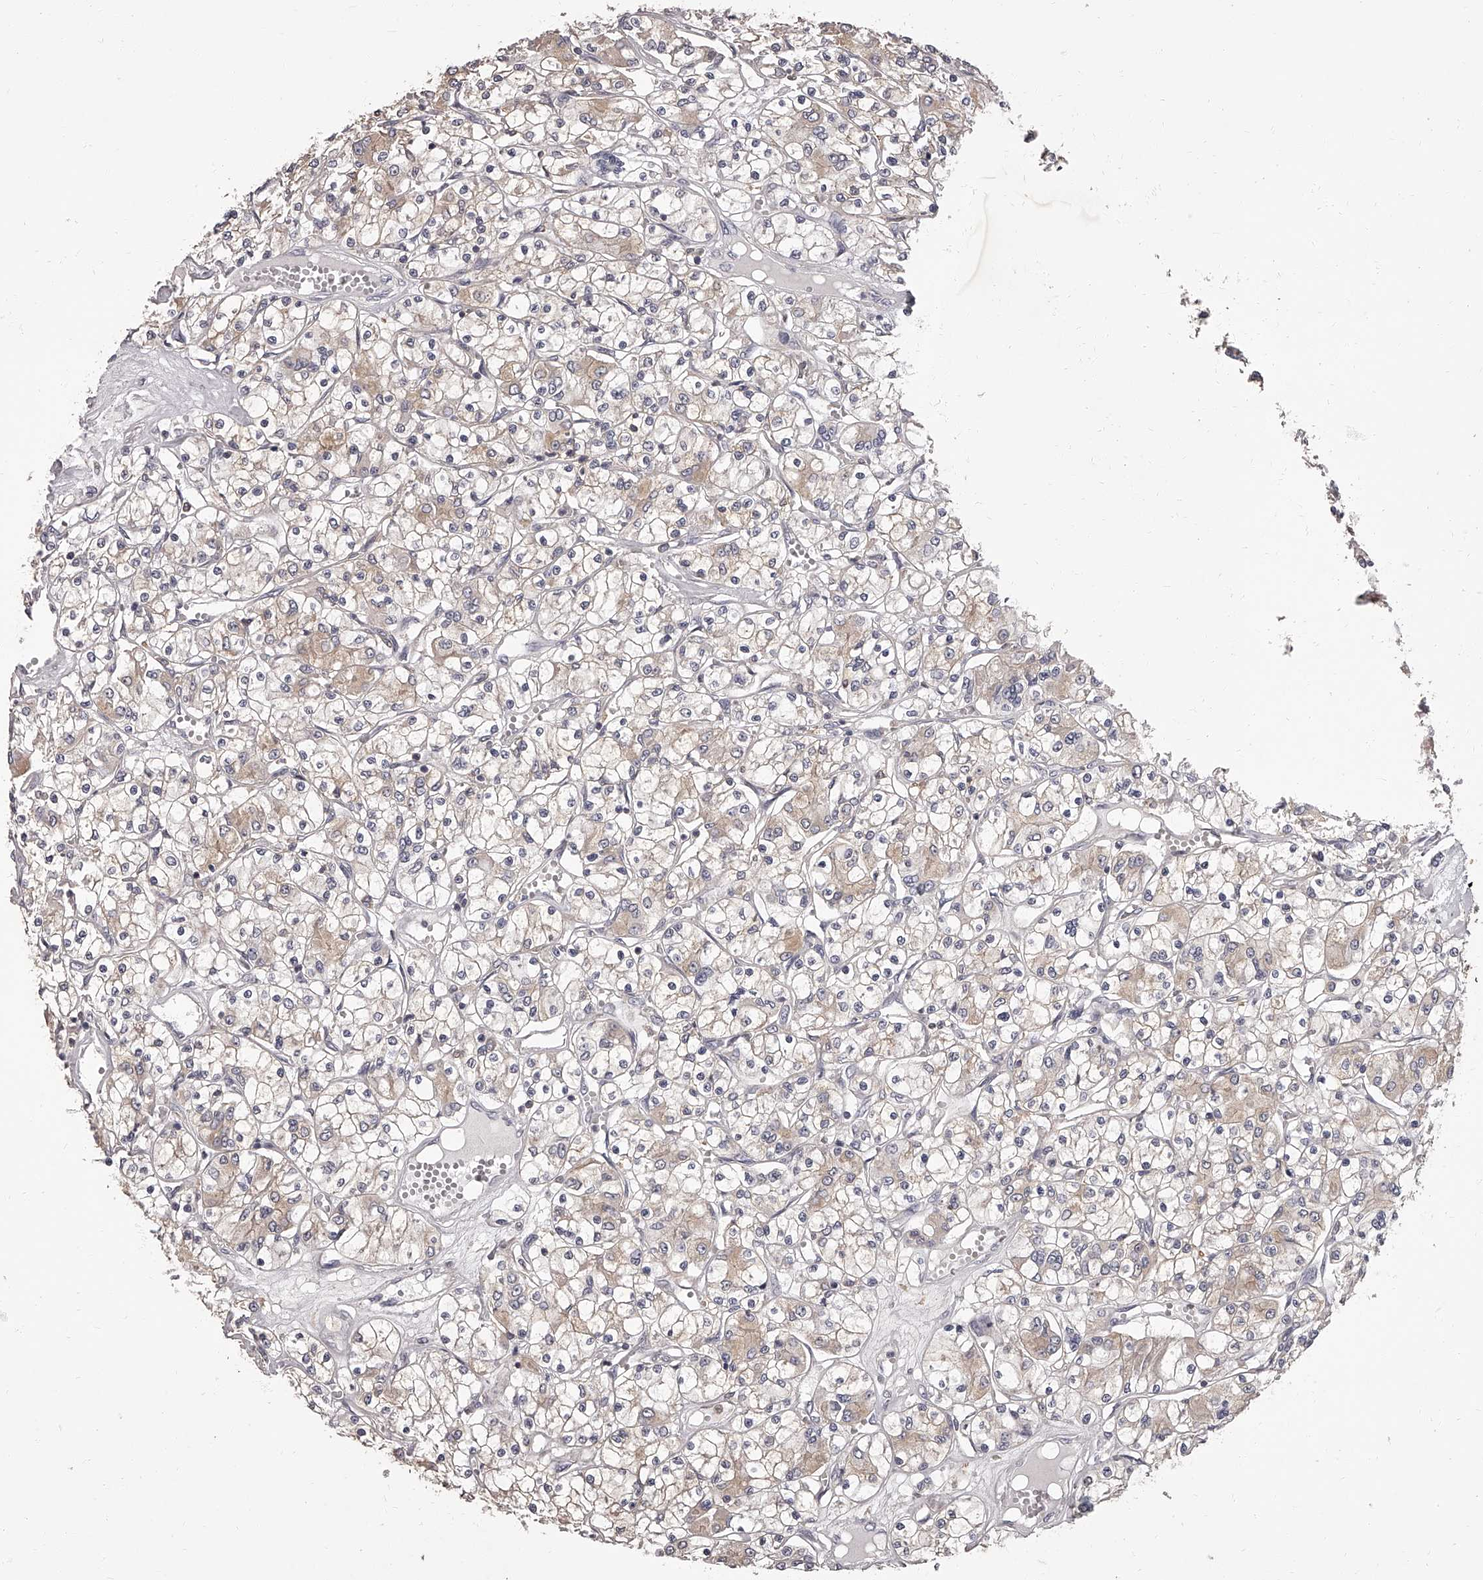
{"staining": {"intensity": "weak", "quantity": "25%-75%", "location": "cytoplasmic/membranous"}, "tissue": "renal cancer", "cell_type": "Tumor cells", "image_type": "cancer", "snomed": [{"axis": "morphology", "description": "Adenocarcinoma, NOS"}, {"axis": "topography", "description": "Kidney"}], "caption": "Renal cancer (adenocarcinoma) stained for a protein (brown) exhibits weak cytoplasmic/membranous positive positivity in about 25%-75% of tumor cells.", "gene": "APEH", "patient": {"sex": "female", "age": 59}}